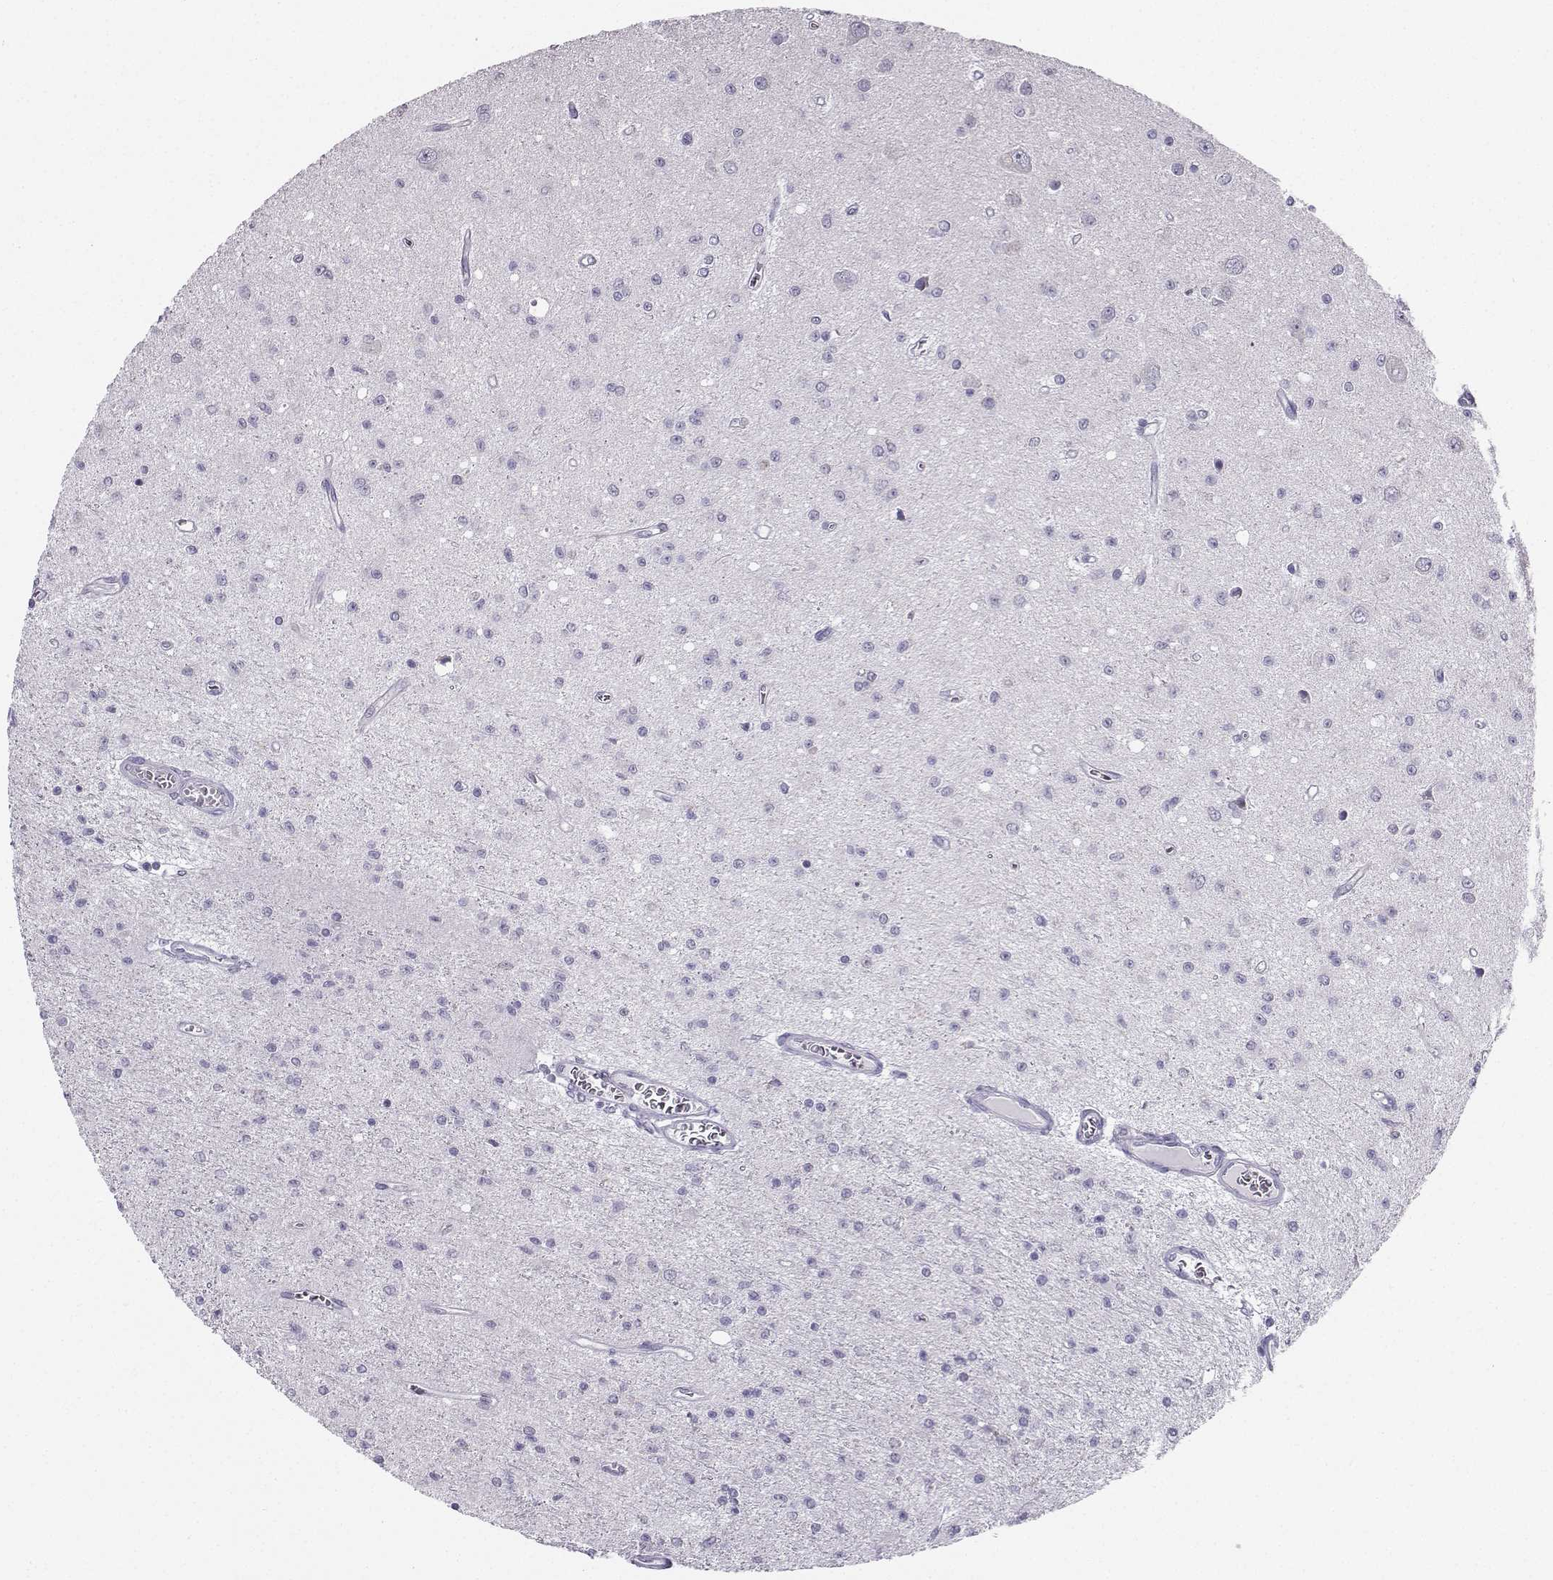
{"staining": {"intensity": "negative", "quantity": "none", "location": "none"}, "tissue": "glioma", "cell_type": "Tumor cells", "image_type": "cancer", "snomed": [{"axis": "morphology", "description": "Glioma, malignant, Low grade"}, {"axis": "topography", "description": "Brain"}], "caption": "An immunohistochemistry image of malignant glioma (low-grade) is shown. There is no staining in tumor cells of malignant glioma (low-grade).", "gene": "AVP", "patient": {"sex": "female", "age": 45}}